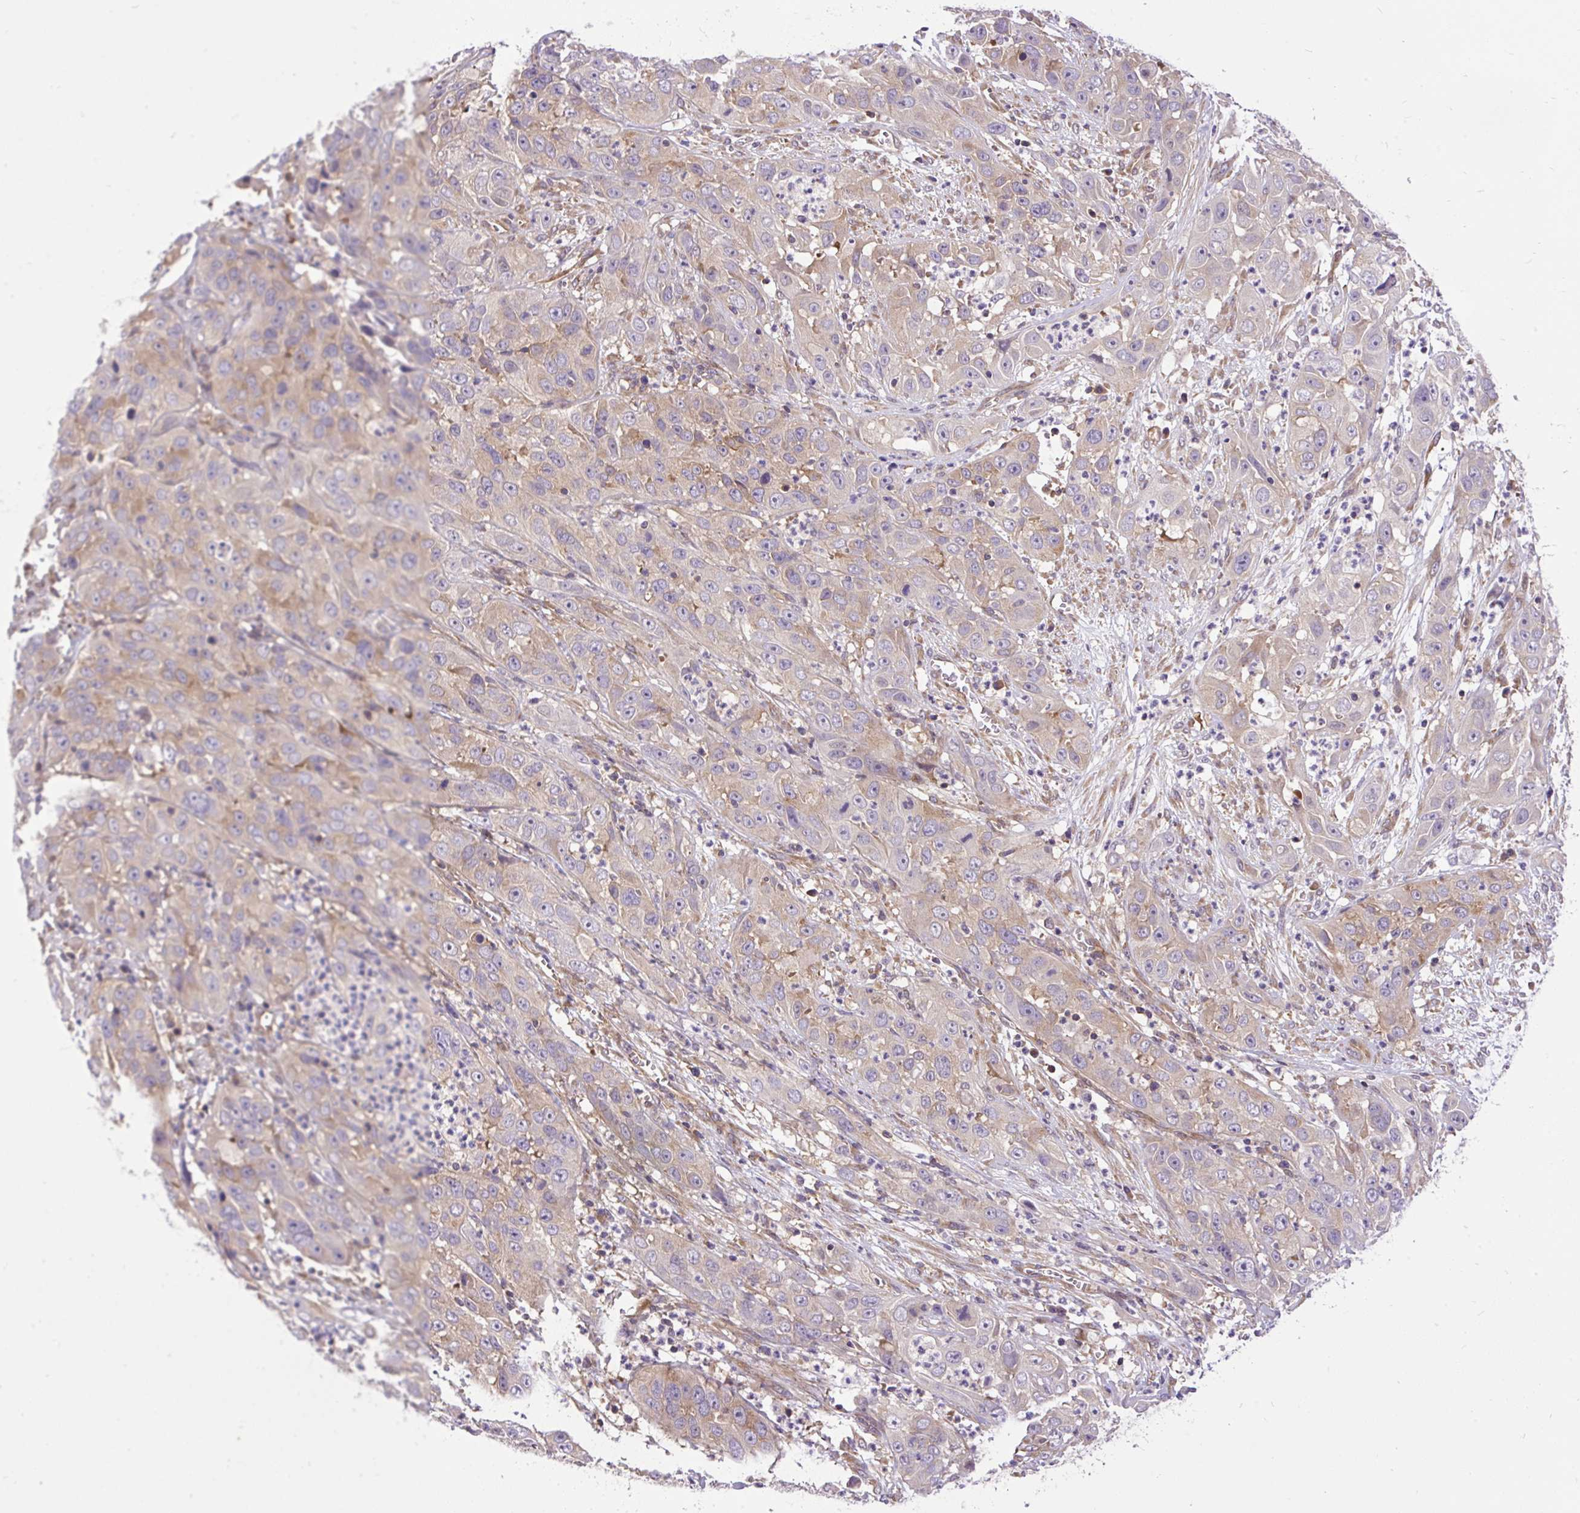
{"staining": {"intensity": "weak", "quantity": "<25%", "location": "cytoplasmic/membranous"}, "tissue": "cervical cancer", "cell_type": "Tumor cells", "image_type": "cancer", "snomed": [{"axis": "morphology", "description": "Squamous cell carcinoma, NOS"}, {"axis": "topography", "description": "Cervix"}], "caption": "Tumor cells are negative for brown protein staining in squamous cell carcinoma (cervical).", "gene": "TRIM17", "patient": {"sex": "female", "age": 32}}